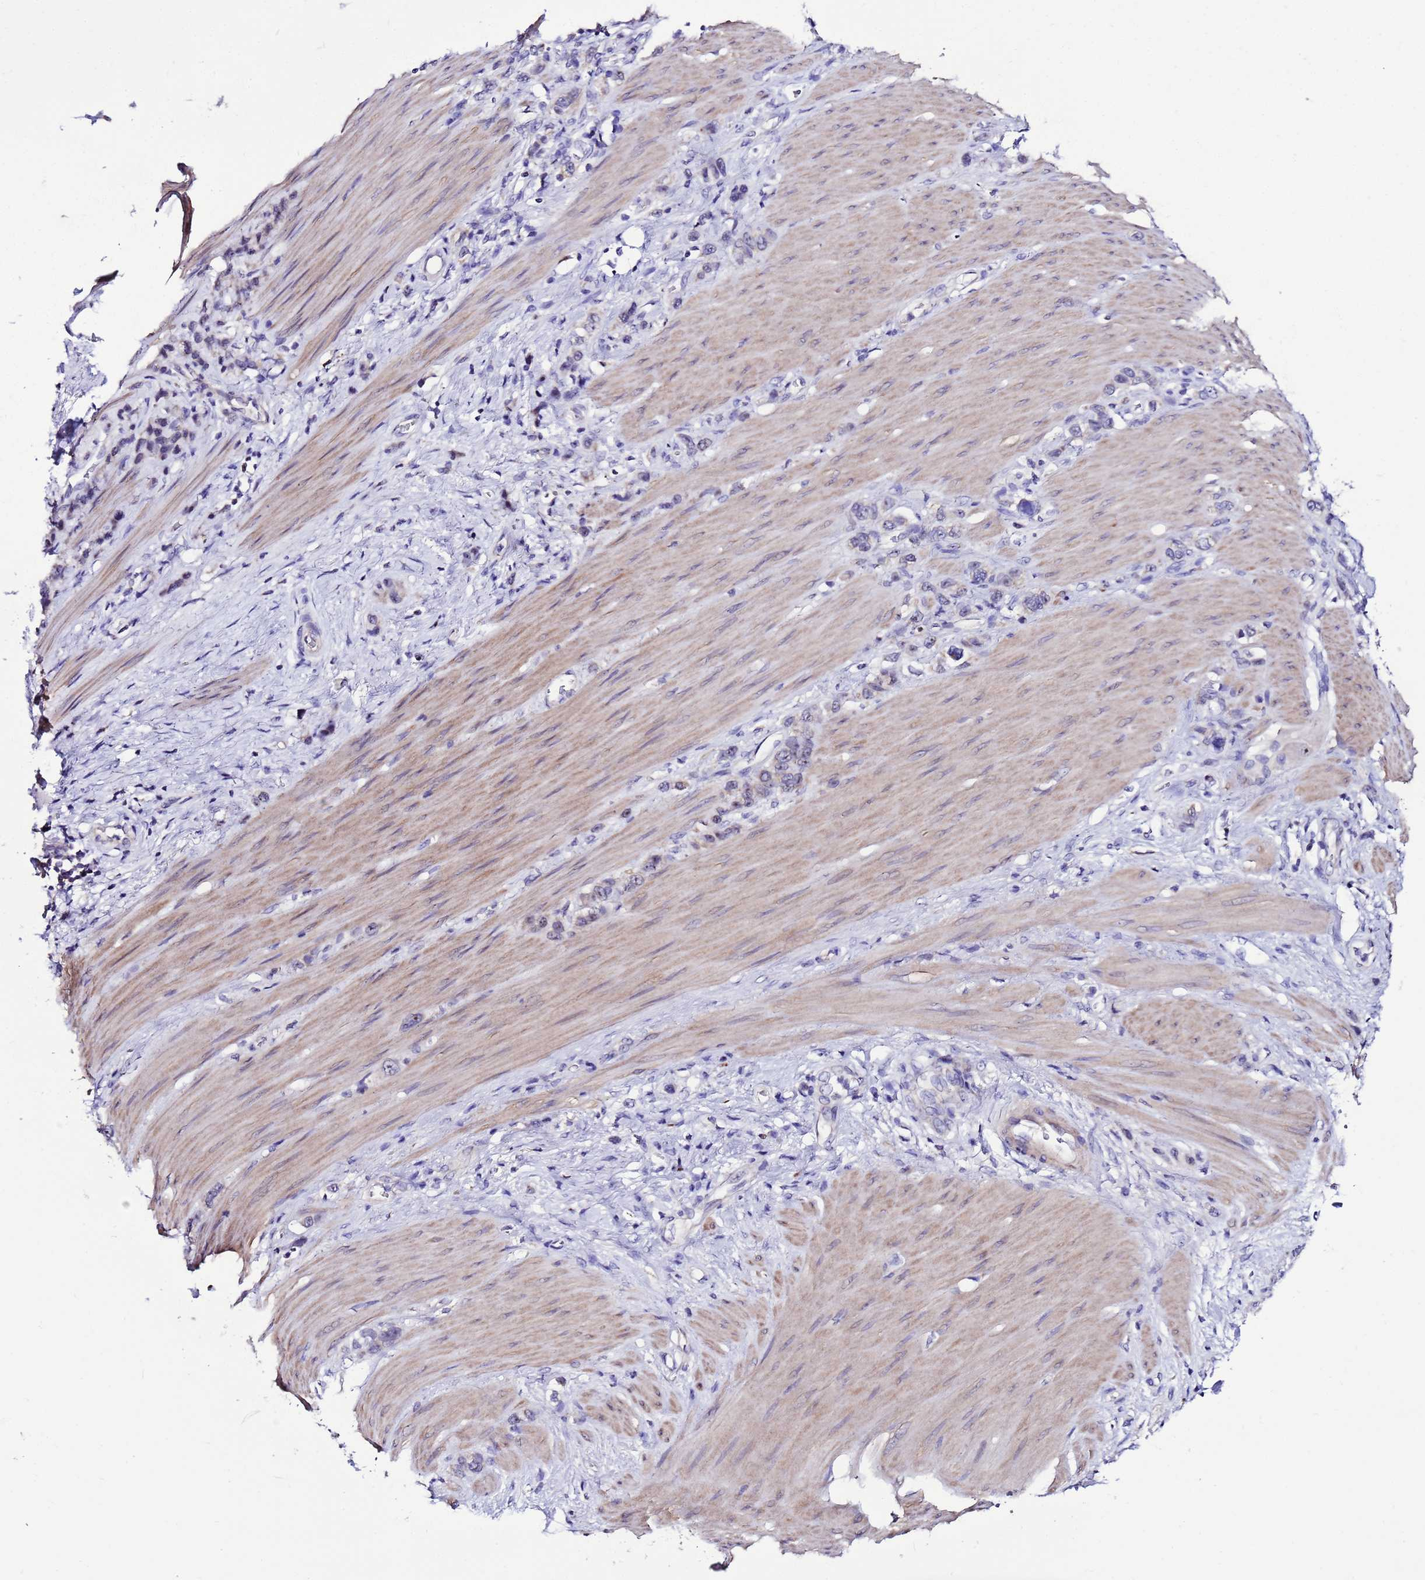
{"staining": {"intensity": "negative", "quantity": "none", "location": "none"}, "tissue": "stomach cancer", "cell_type": "Tumor cells", "image_type": "cancer", "snomed": [{"axis": "morphology", "description": "Adenocarcinoma, NOS"}, {"axis": "morphology", "description": "Adenocarcinoma, High grade"}, {"axis": "topography", "description": "Stomach, upper"}, {"axis": "topography", "description": "Stomach, lower"}], "caption": "An immunohistochemistry micrograph of stomach cancer is shown. There is no staining in tumor cells of stomach cancer. (DAB (3,3'-diaminobenzidine) immunohistochemistry, high magnification).", "gene": "DPH6", "patient": {"sex": "female", "age": 65}}